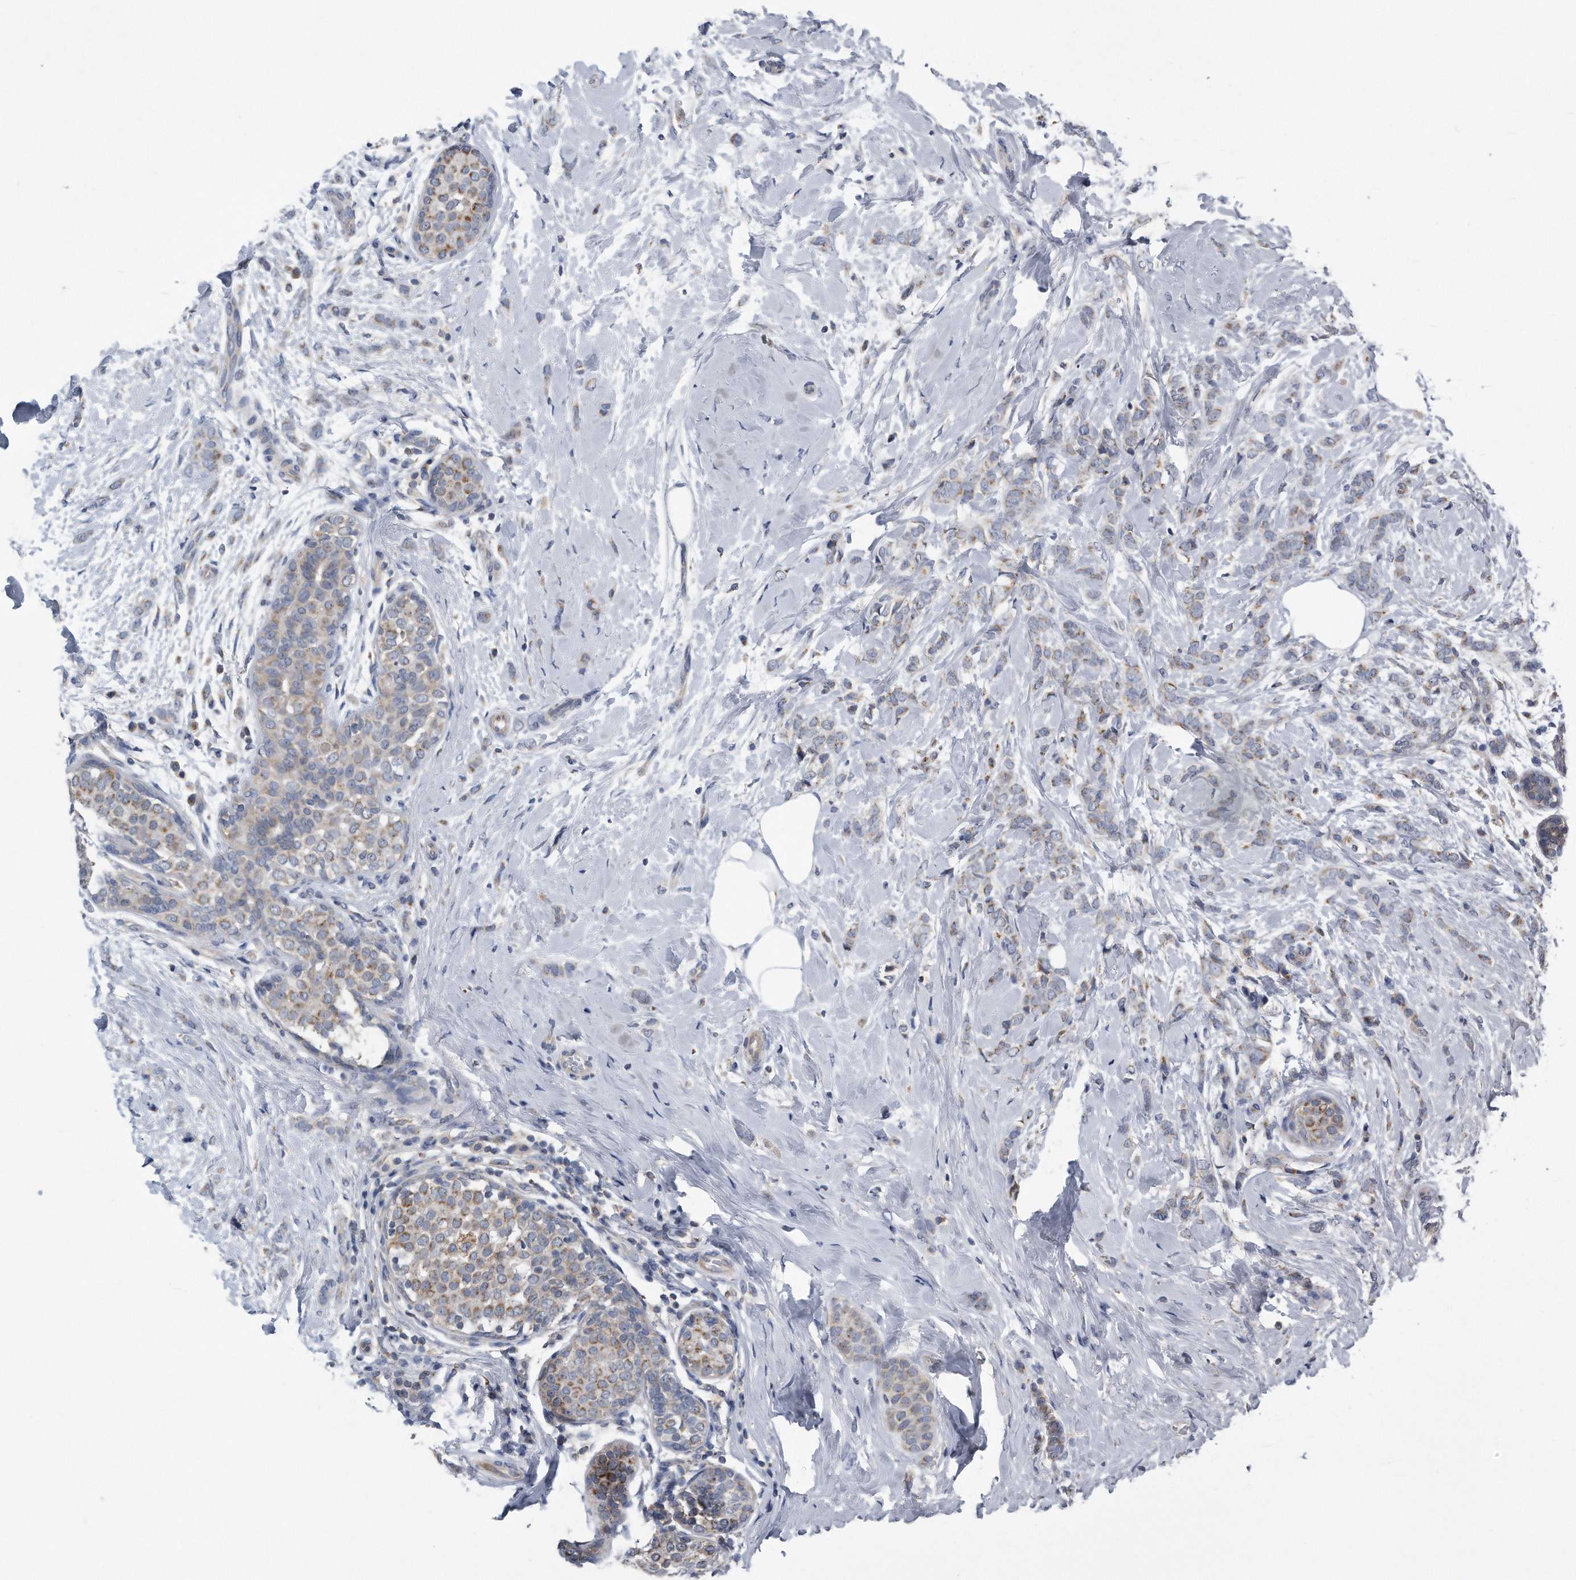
{"staining": {"intensity": "weak", "quantity": "25%-75%", "location": "cytoplasmic/membranous"}, "tissue": "breast cancer", "cell_type": "Tumor cells", "image_type": "cancer", "snomed": [{"axis": "morphology", "description": "Lobular carcinoma, in situ"}, {"axis": "morphology", "description": "Lobular carcinoma"}, {"axis": "topography", "description": "Breast"}], "caption": "Immunohistochemistry (IHC) of human breast cancer demonstrates low levels of weak cytoplasmic/membranous positivity in about 25%-75% of tumor cells.", "gene": "LYRM4", "patient": {"sex": "female", "age": 41}}